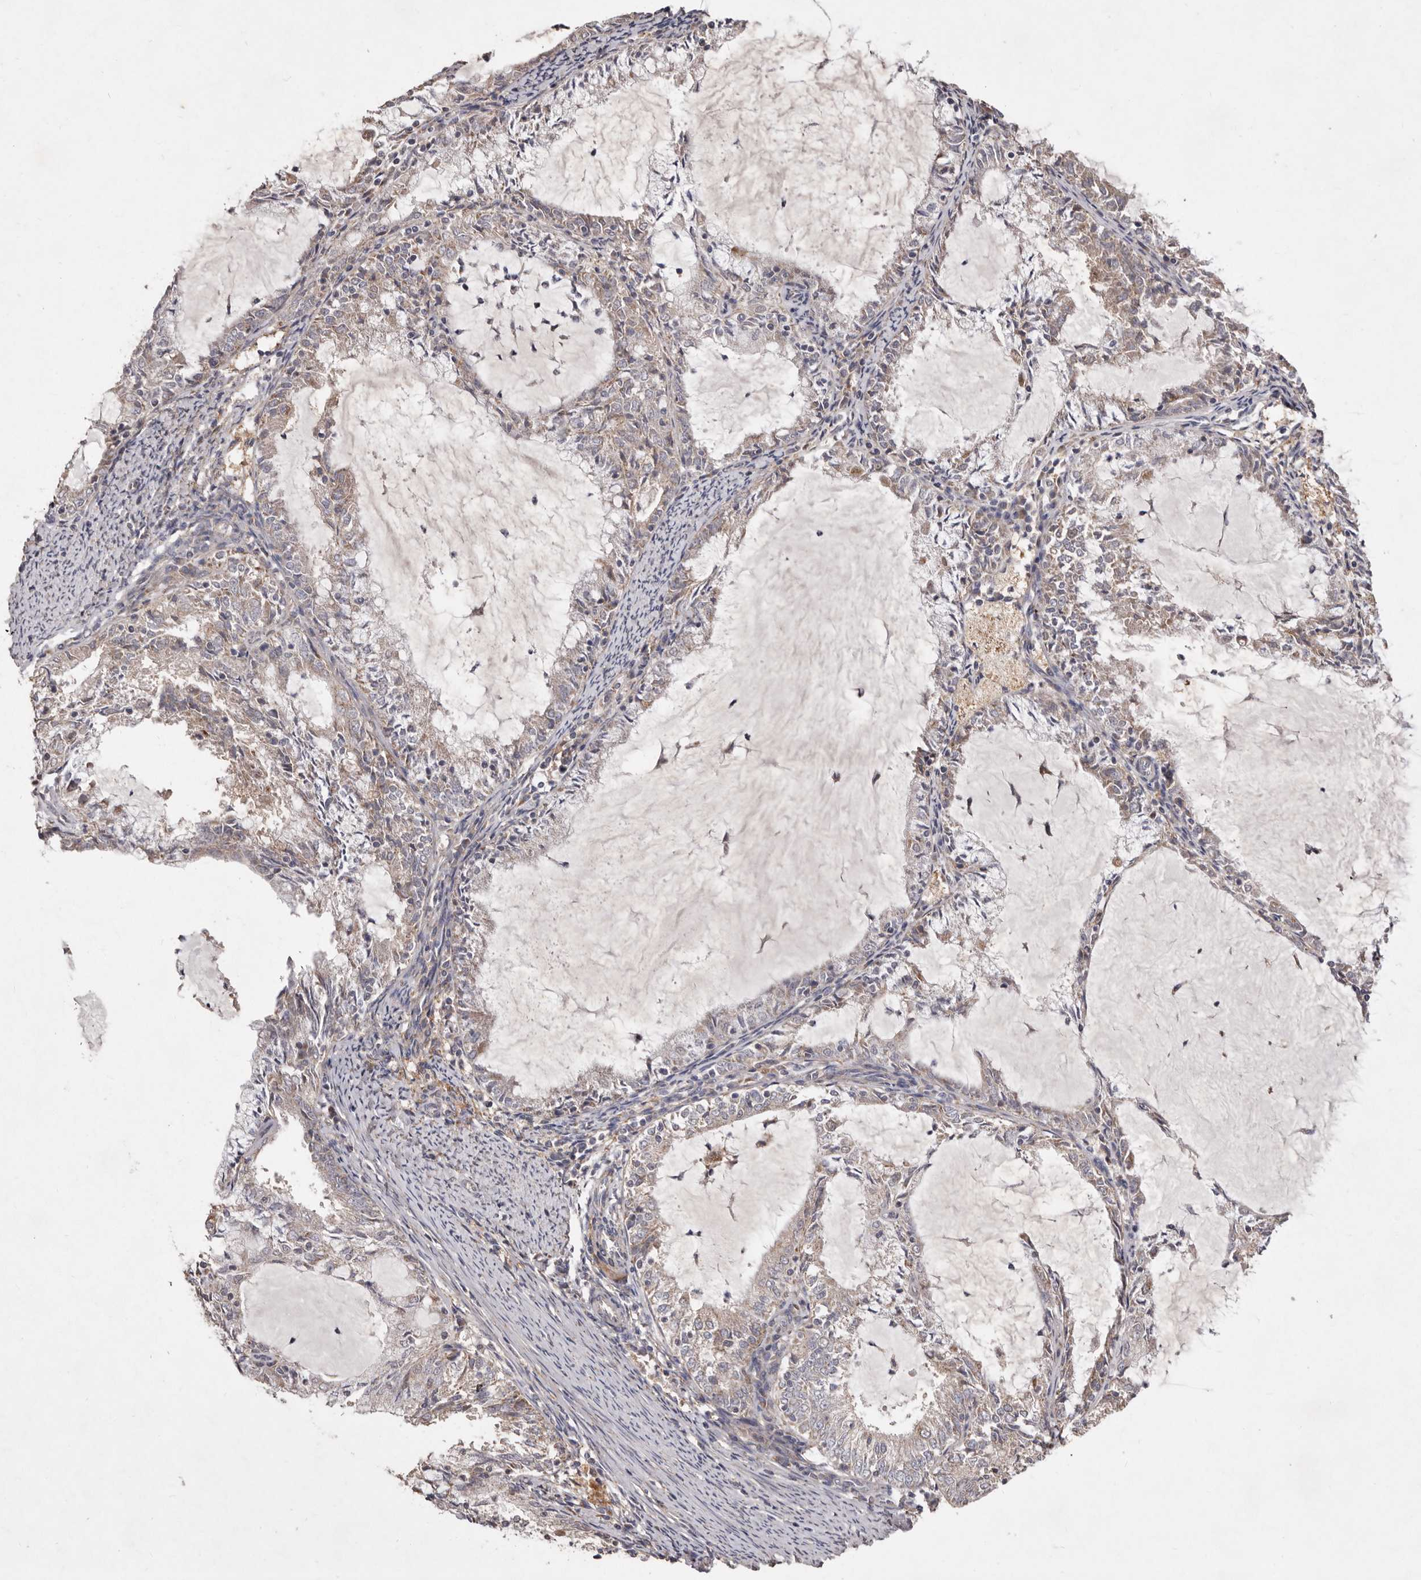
{"staining": {"intensity": "weak", "quantity": "25%-75%", "location": "cytoplasmic/membranous"}, "tissue": "endometrial cancer", "cell_type": "Tumor cells", "image_type": "cancer", "snomed": [{"axis": "morphology", "description": "Adenocarcinoma, NOS"}, {"axis": "topography", "description": "Endometrium"}], "caption": "Protein analysis of endometrial adenocarcinoma tissue reveals weak cytoplasmic/membranous positivity in about 25%-75% of tumor cells.", "gene": "FLAD1", "patient": {"sex": "female", "age": 57}}